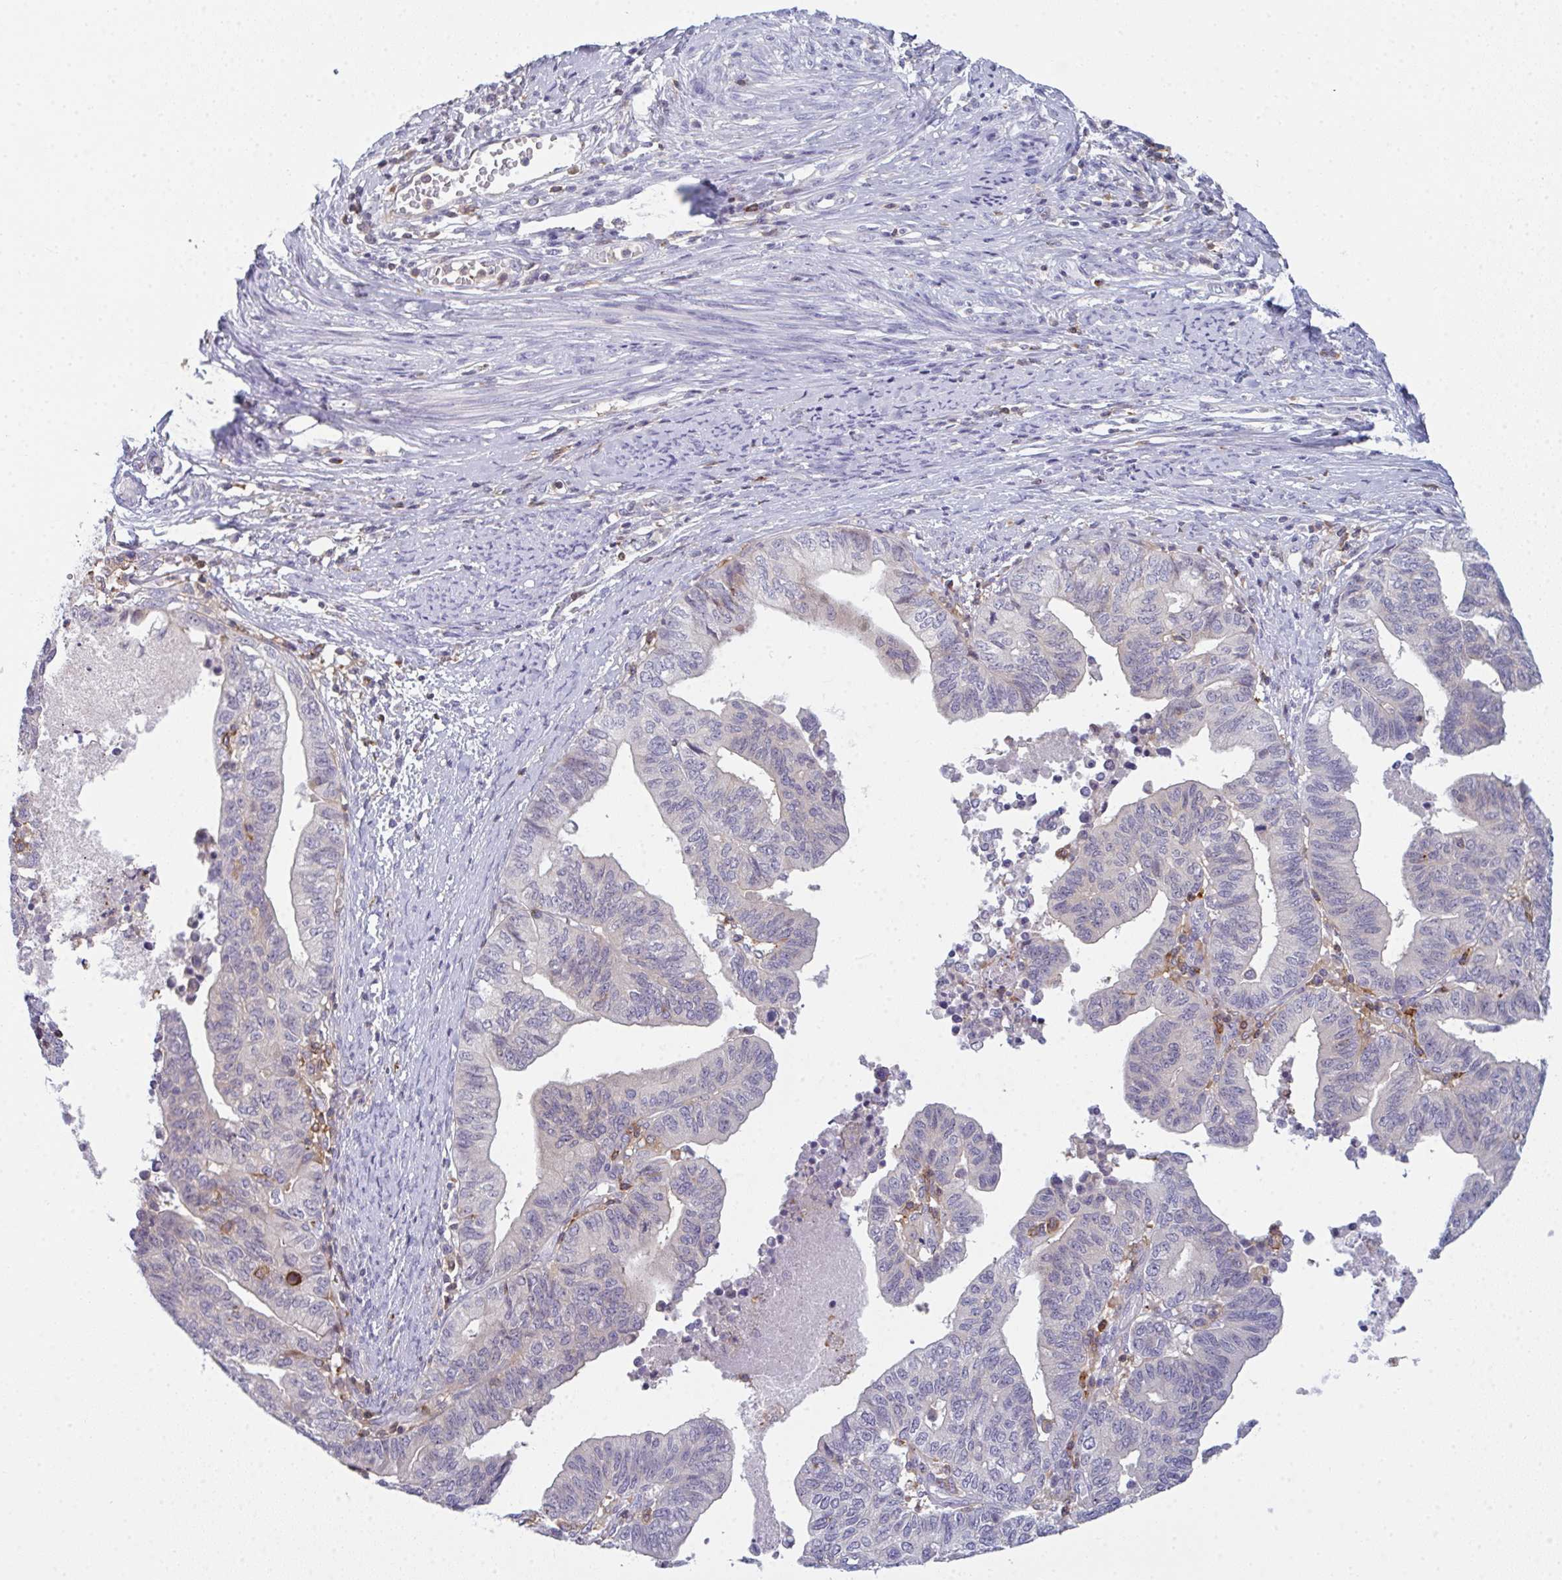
{"staining": {"intensity": "negative", "quantity": "none", "location": "none"}, "tissue": "endometrial cancer", "cell_type": "Tumor cells", "image_type": "cancer", "snomed": [{"axis": "morphology", "description": "Adenocarcinoma, NOS"}, {"axis": "topography", "description": "Endometrium"}], "caption": "Adenocarcinoma (endometrial) was stained to show a protein in brown. There is no significant staining in tumor cells. (Stains: DAB IHC with hematoxylin counter stain, Microscopy: brightfield microscopy at high magnification).", "gene": "CD80", "patient": {"sex": "female", "age": 65}}